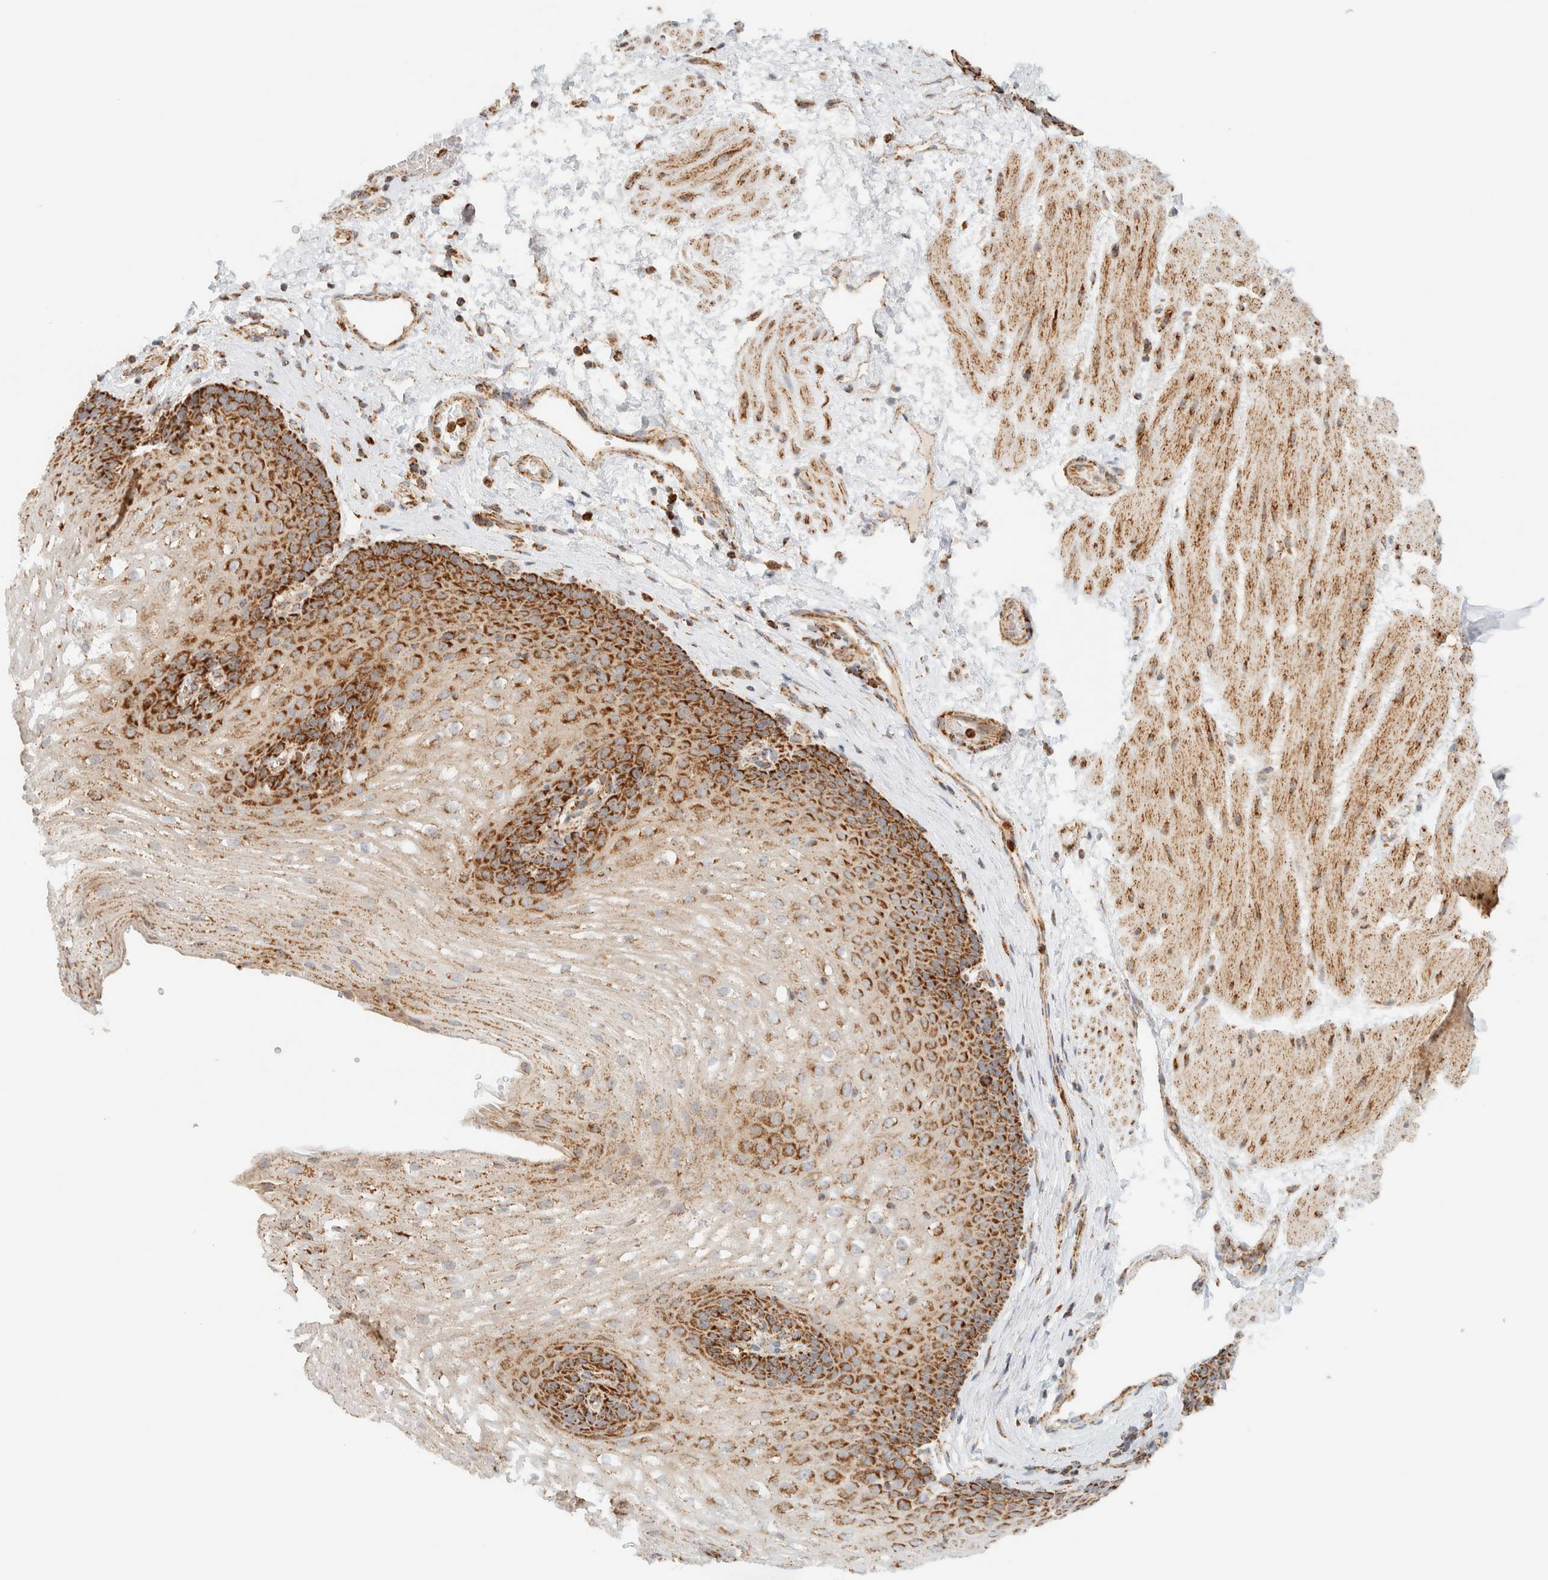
{"staining": {"intensity": "strong", "quantity": ">75%", "location": "cytoplasmic/membranous"}, "tissue": "esophagus", "cell_type": "Squamous epithelial cells", "image_type": "normal", "snomed": [{"axis": "morphology", "description": "Normal tissue, NOS"}, {"axis": "topography", "description": "Esophagus"}], "caption": "Immunohistochemistry (IHC) of benign human esophagus displays high levels of strong cytoplasmic/membranous staining in approximately >75% of squamous epithelial cells. The staining is performed using DAB brown chromogen to label protein expression. The nuclei are counter-stained blue using hematoxylin.", "gene": "KIFAP3", "patient": {"sex": "male", "age": 48}}